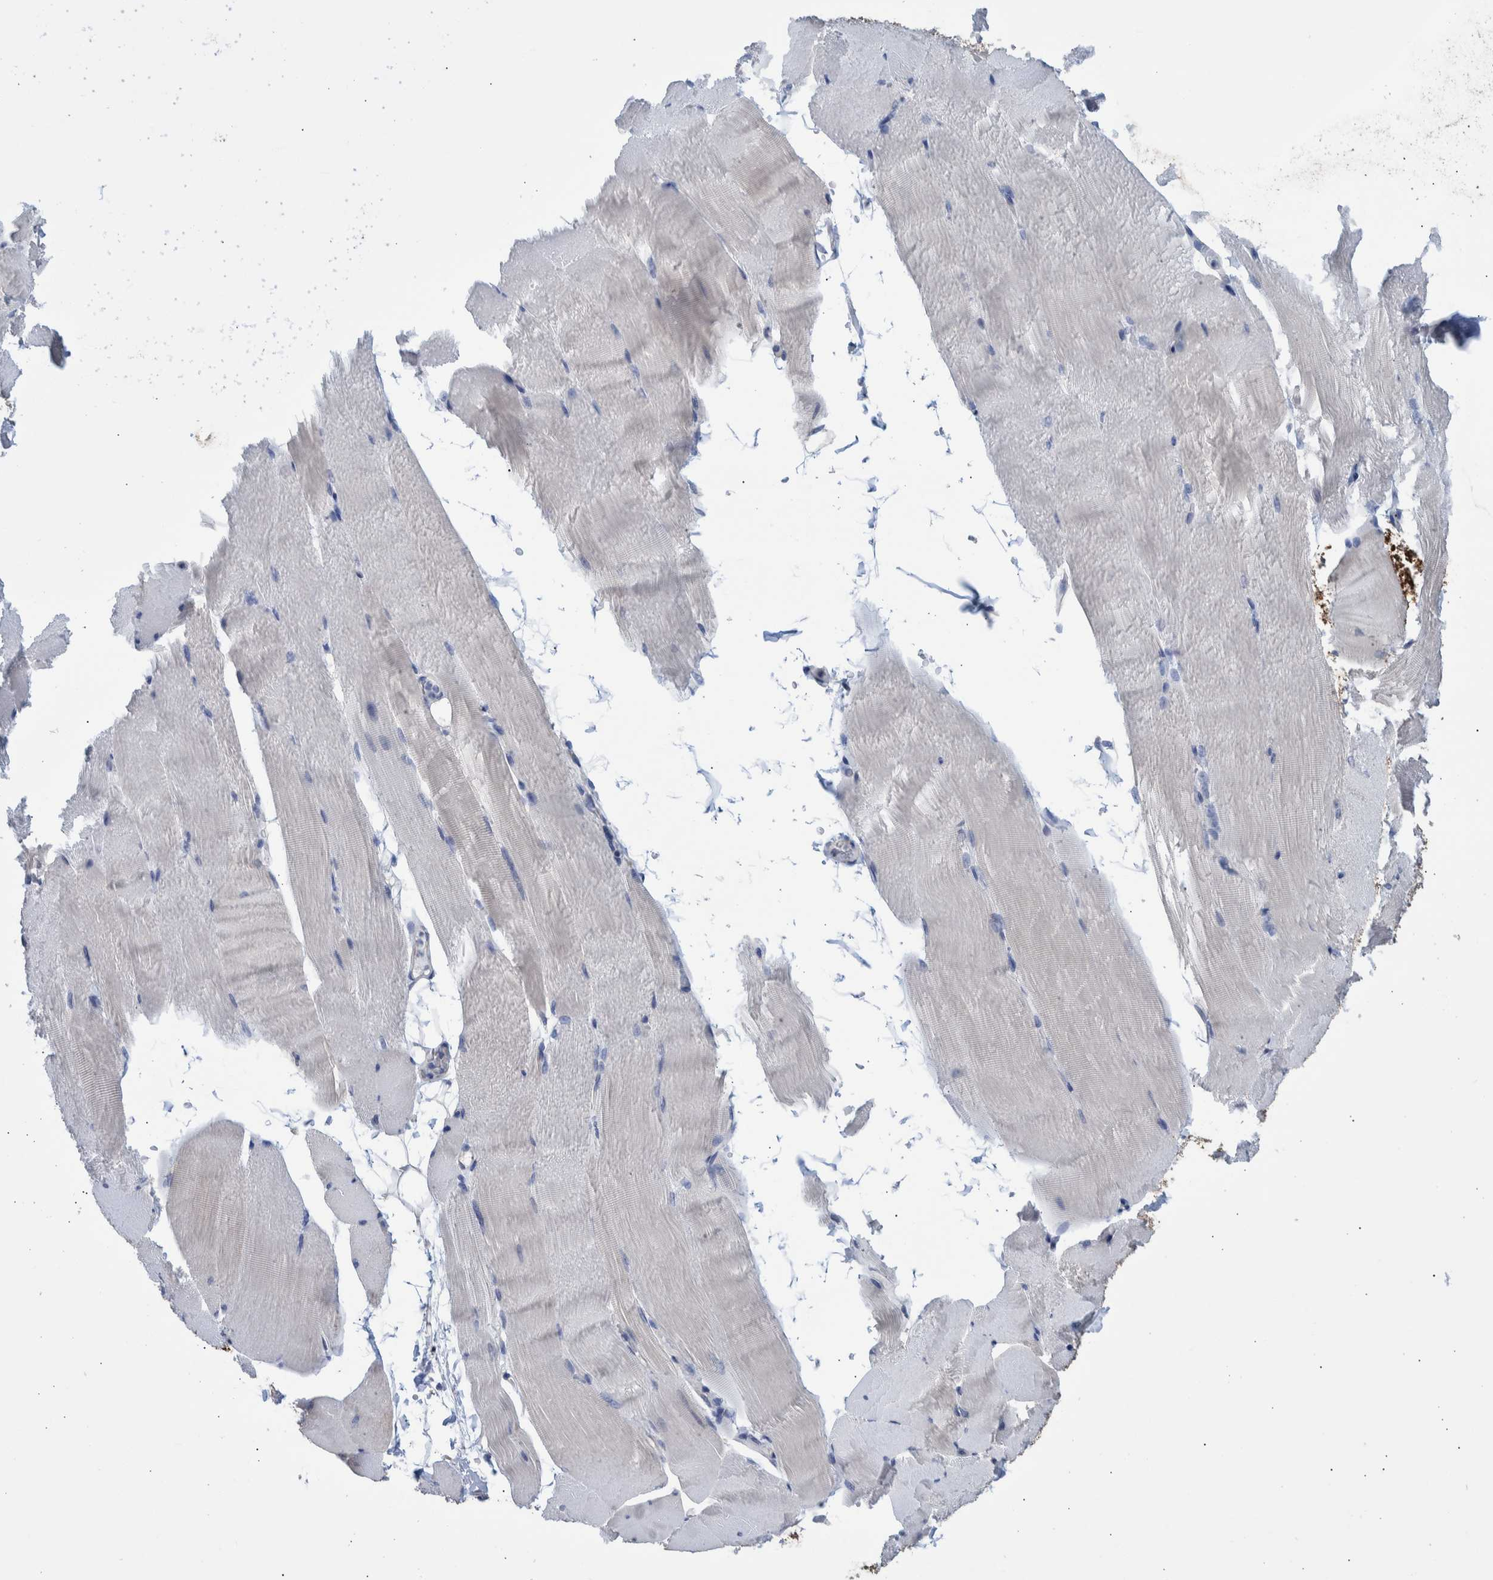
{"staining": {"intensity": "negative", "quantity": "none", "location": "none"}, "tissue": "skeletal muscle", "cell_type": "Myocytes", "image_type": "normal", "snomed": [{"axis": "morphology", "description": "Normal tissue, NOS"}, {"axis": "topography", "description": "Skeletal muscle"}, {"axis": "topography", "description": "Parathyroid gland"}], "caption": "A high-resolution photomicrograph shows immunohistochemistry staining of benign skeletal muscle, which reveals no significant positivity in myocytes.", "gene": "PPP3CC", "patient": {"sex": "female", "age": 37}}